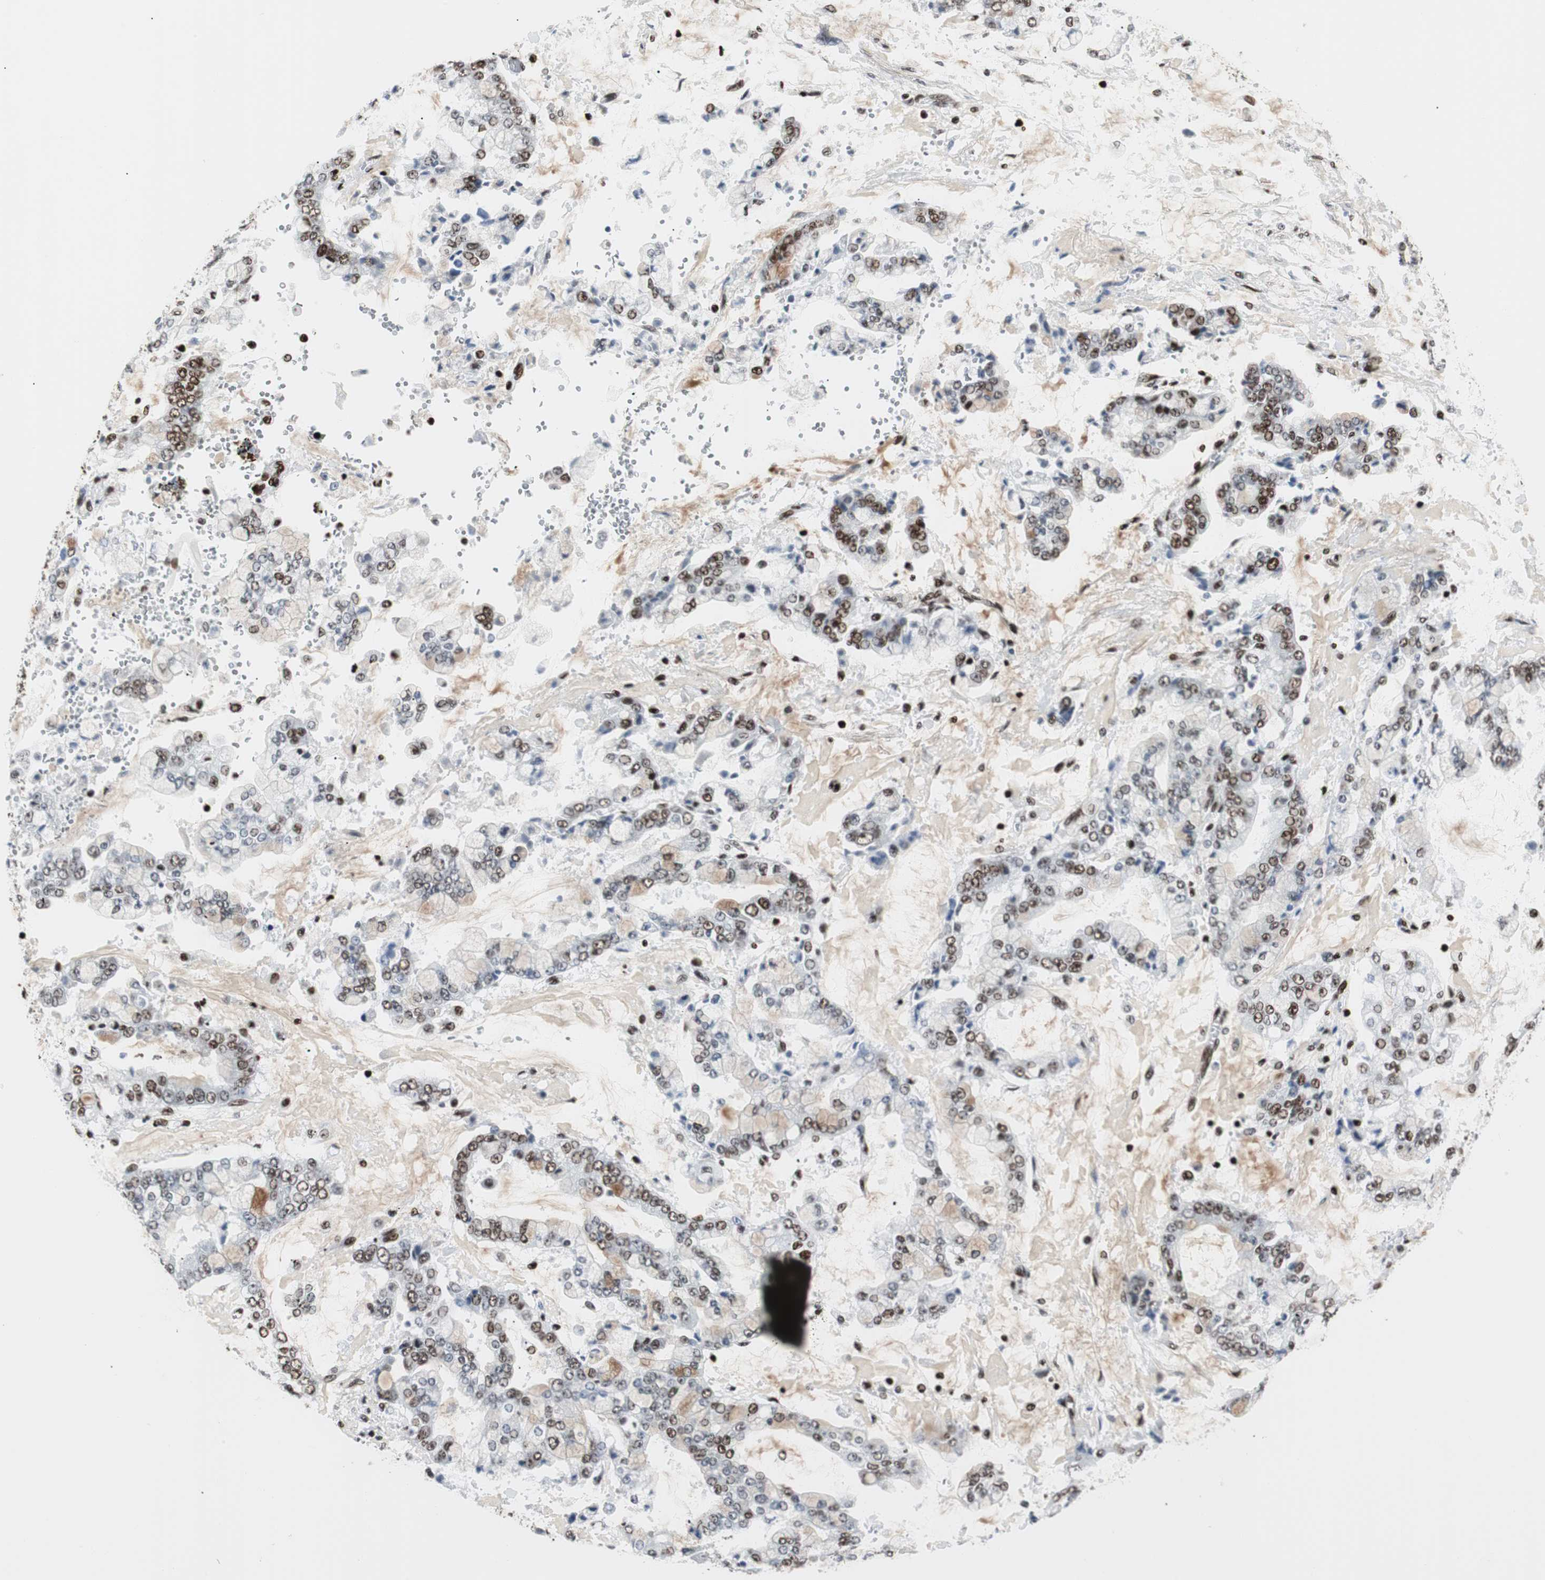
{"staining": {"intensity": "moderate", "quantity": ">75%", "location": "nuclear"}, "tissue": "stomach cancer", "cell_type": "Tumor cells", "image_type": "cancer", "snomed": [{"axis": "morphology", "description": "Adenocarcinoma, NOS"}, {"axis": "topography", "description": "Stomach"}], "caption": "A micrograph of human stomach adenocarcinoma stained for a protein reveals moderate nuclear brown staining in tumor cells.", "gene": "MTA2", "patient": {"sex": "male", "age": 76}}